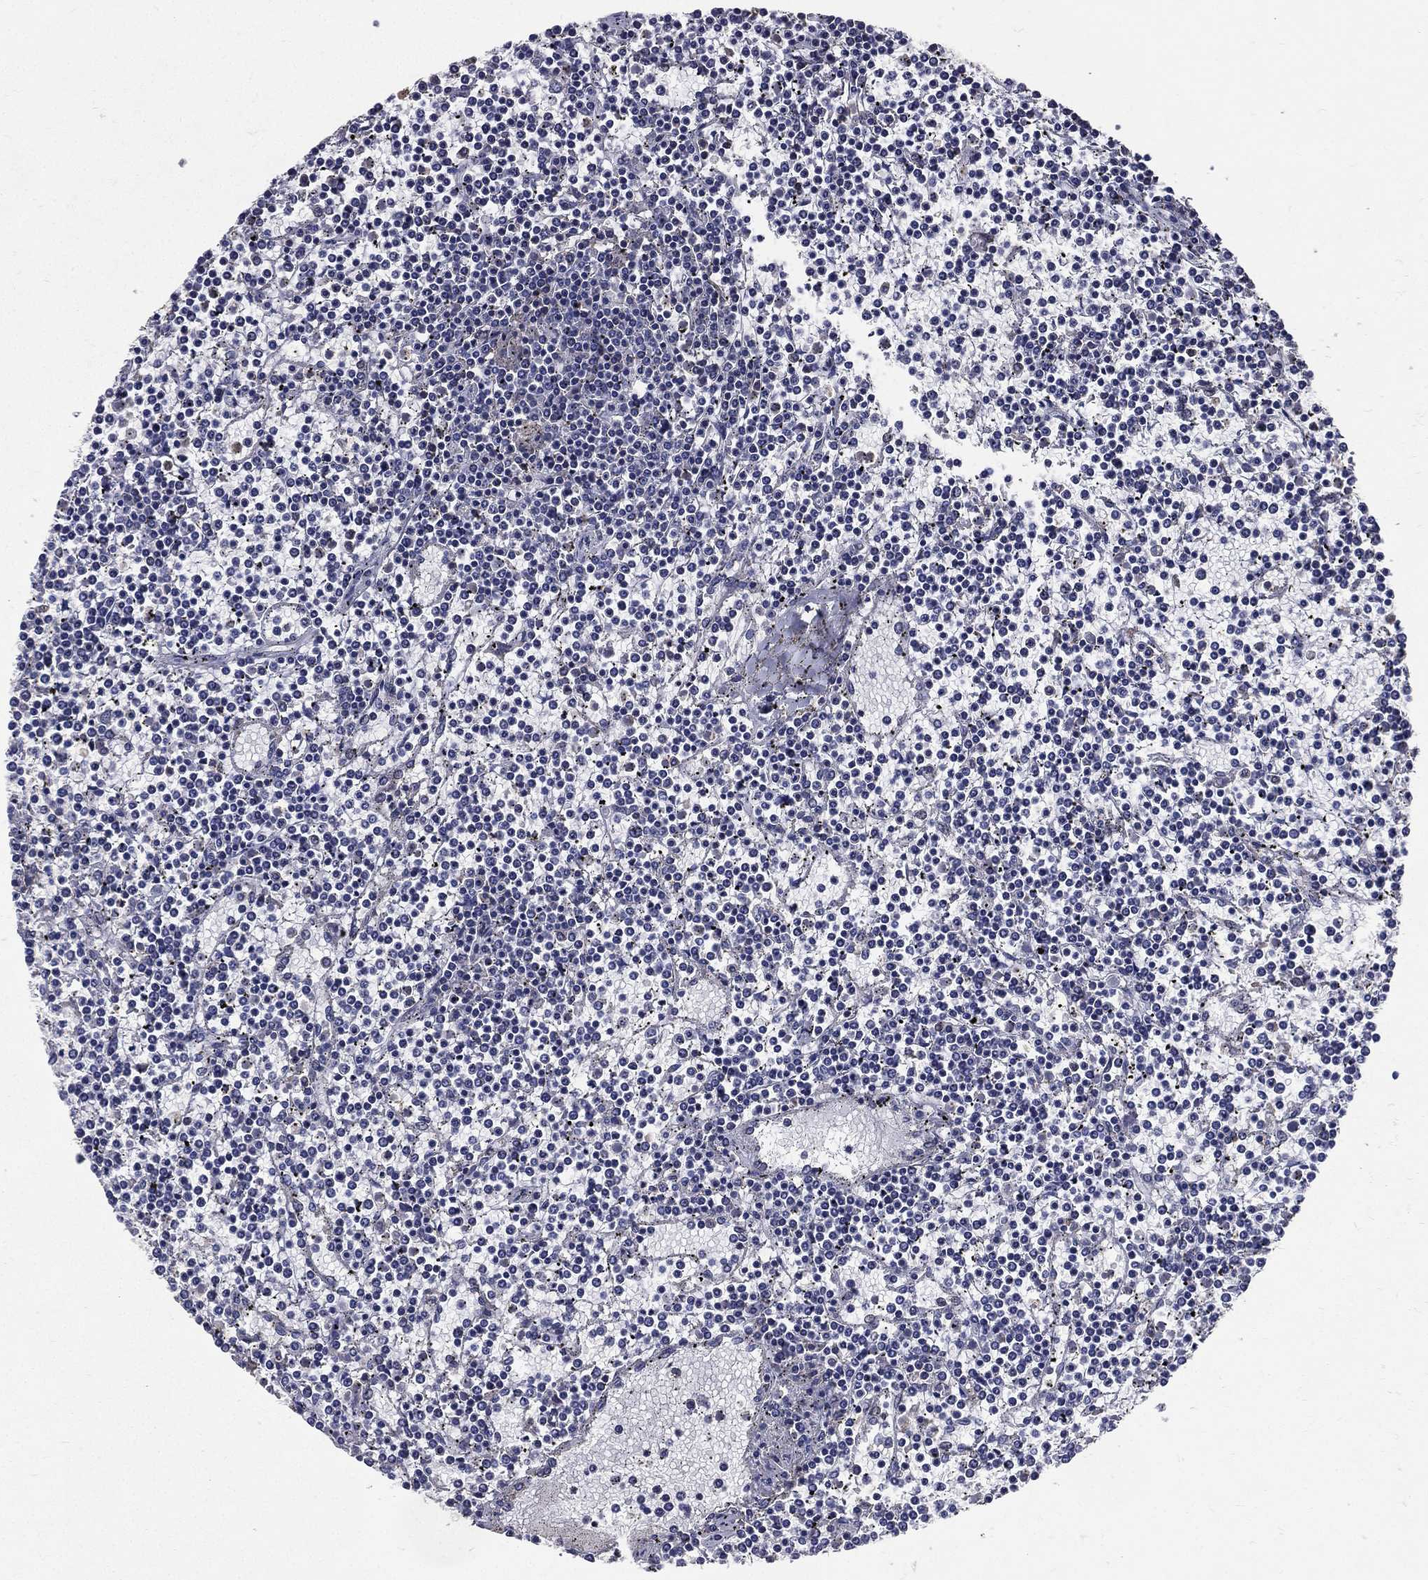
{"staining": {"intensity": "negative", "quantity": "none", "location": "none"}, "tissue": "lymphoma", "cell_type": "Tumor cells", "image_type": "cancer", "snomed": [{"axis": "morphology", "description": "Malignant lymphoma, non-Hodgkin's type, Low grade"}, {"axis": "topography", "description": "Spleen"}], "caption": "DAB (3,3'-diaminobenzidine) immunohistochemical staining of human lymphoma reveals no significant positivity in tumor cells.", "gene": "SERPINB2", "patient": {"sex": "female", "age": 19}}